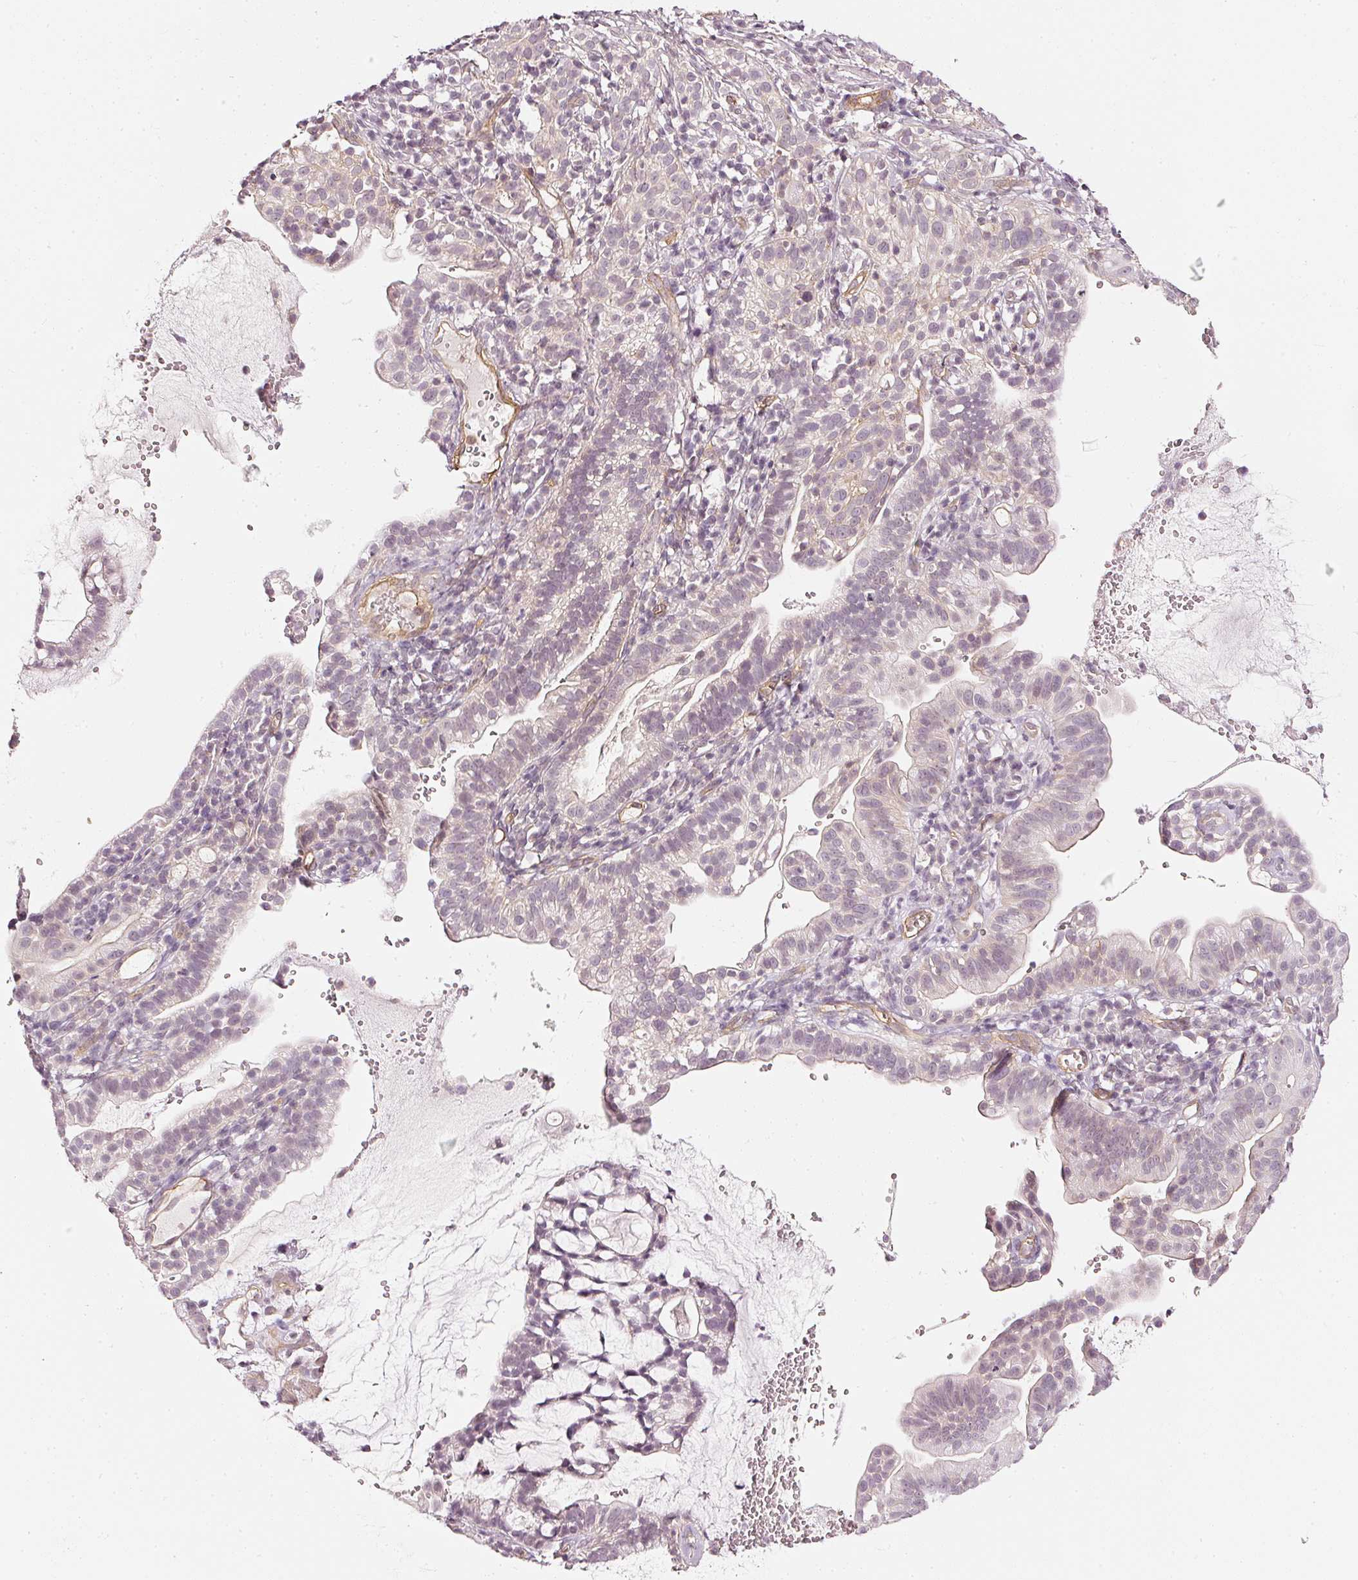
{"staining": {"intensity": "negative", "quantity": "none", "location": "none"}, "tissue": "cervical cancer", "cell_type": "Tumor cells", "image_type": "cancer", "snomed": [{"axis": "morphology", "description": "Adenocarcinoma, NOS"}, {"axis": "topography", "description": "Cervix"}], "caption": "Tumor cells are negative for protein expression in human cervical cancer.", "gene": "DRD2", "patient": {"sex": "female", "age": 41}}